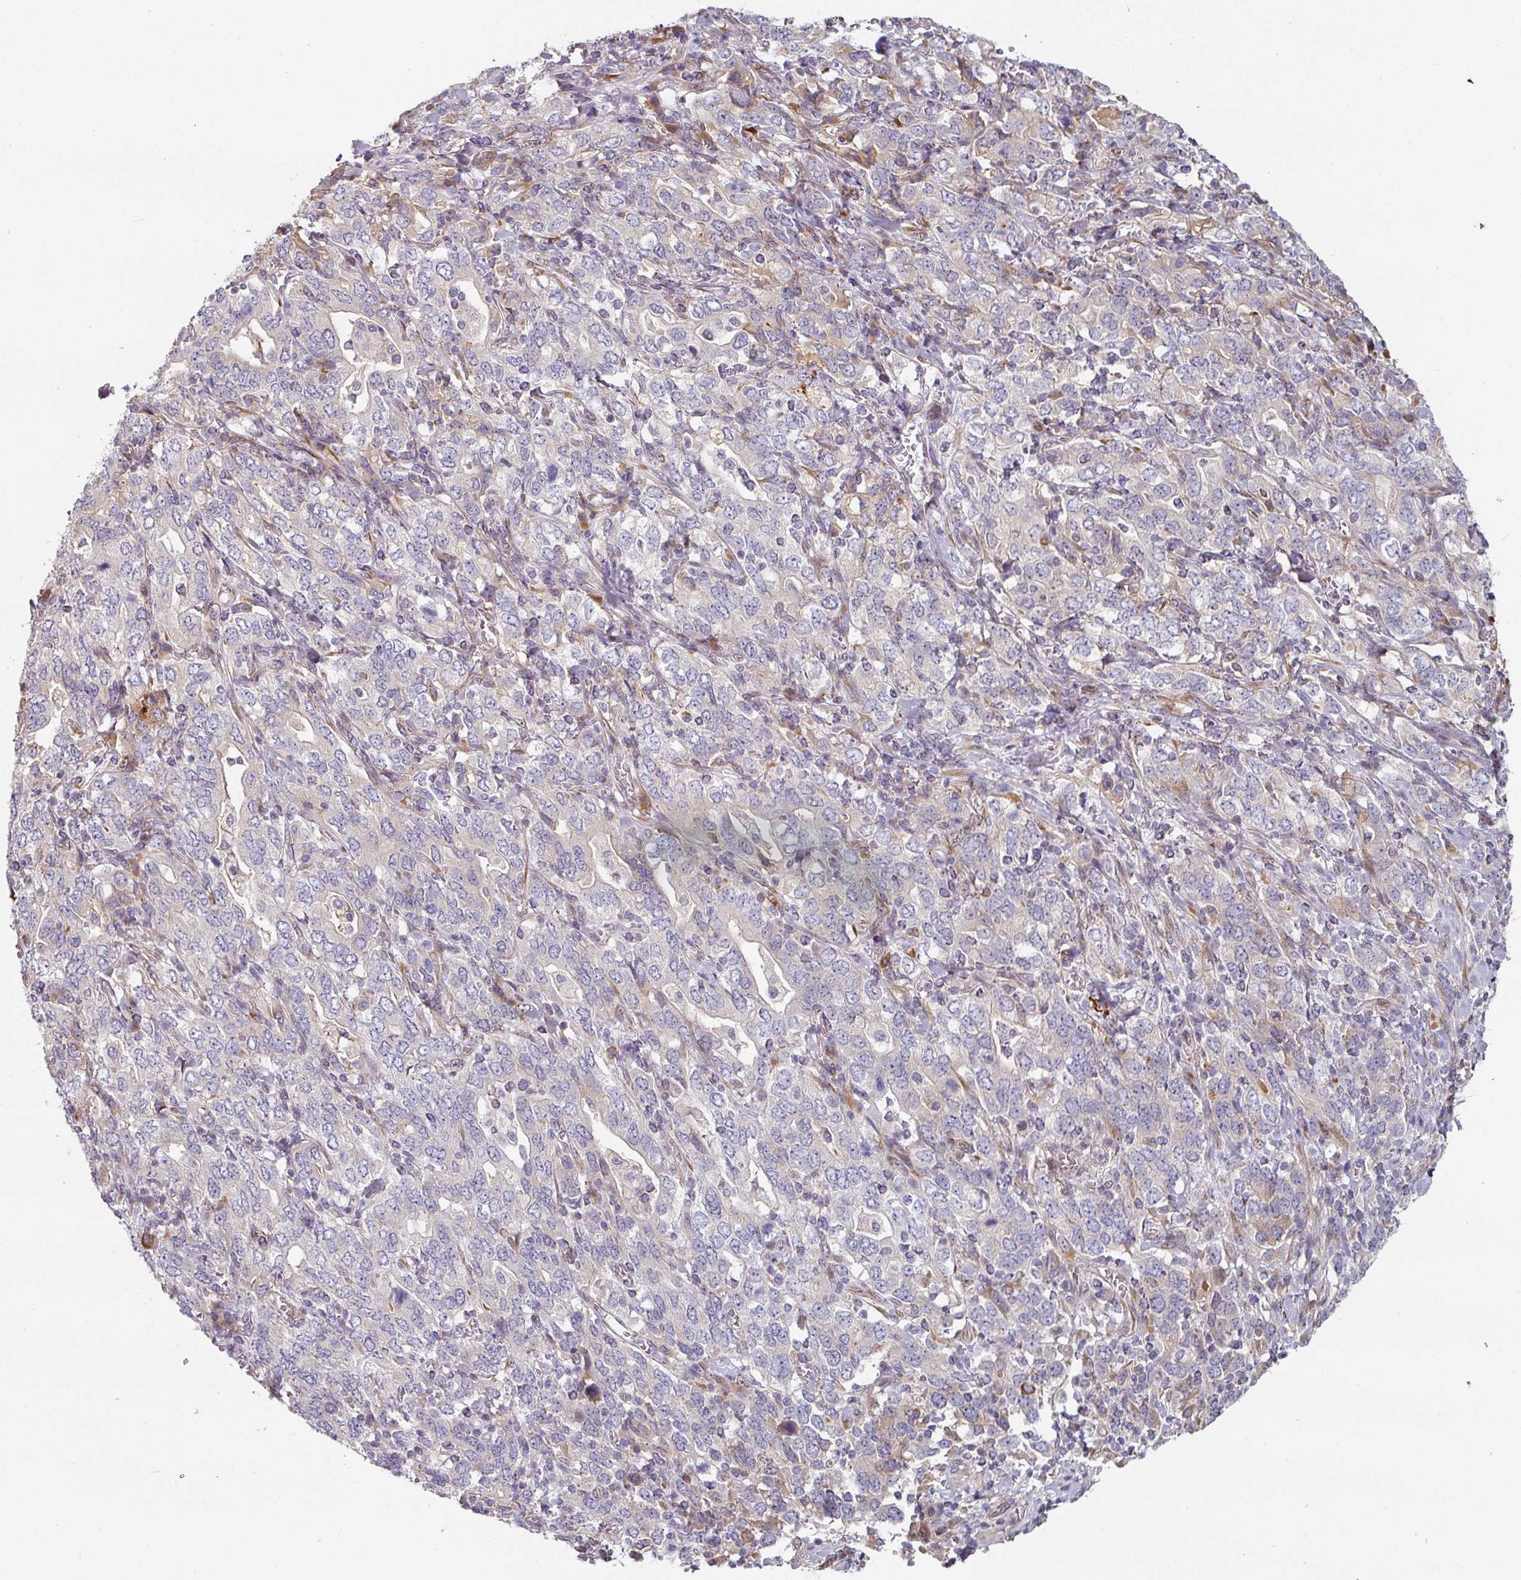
{"staining": {"intensity": "weak", "quantity": "<25%", "location": "cytoplasmic/membranous"}, "tissue": "stomach cancer", "cell_type": "Tumor cells", "image_type": "cancer", "snomed": [{"axis": "morphology", "description": "Adenocarcinoma, NOS"}, {"axis": "topography", "description": "Stomach, upper"}, {"axis": "topography", "description": "Stomach"}], "caption": "Immunohistochemistry (IHC) photomicrograph of human stomach cancer stained for a protein (brown), which exhibits no expression in tumor cells. (DAB immunohistochemistry (IHC), high magnification).", "gene": "CEP78", "patient": {"sex": "male", "age": 62}}